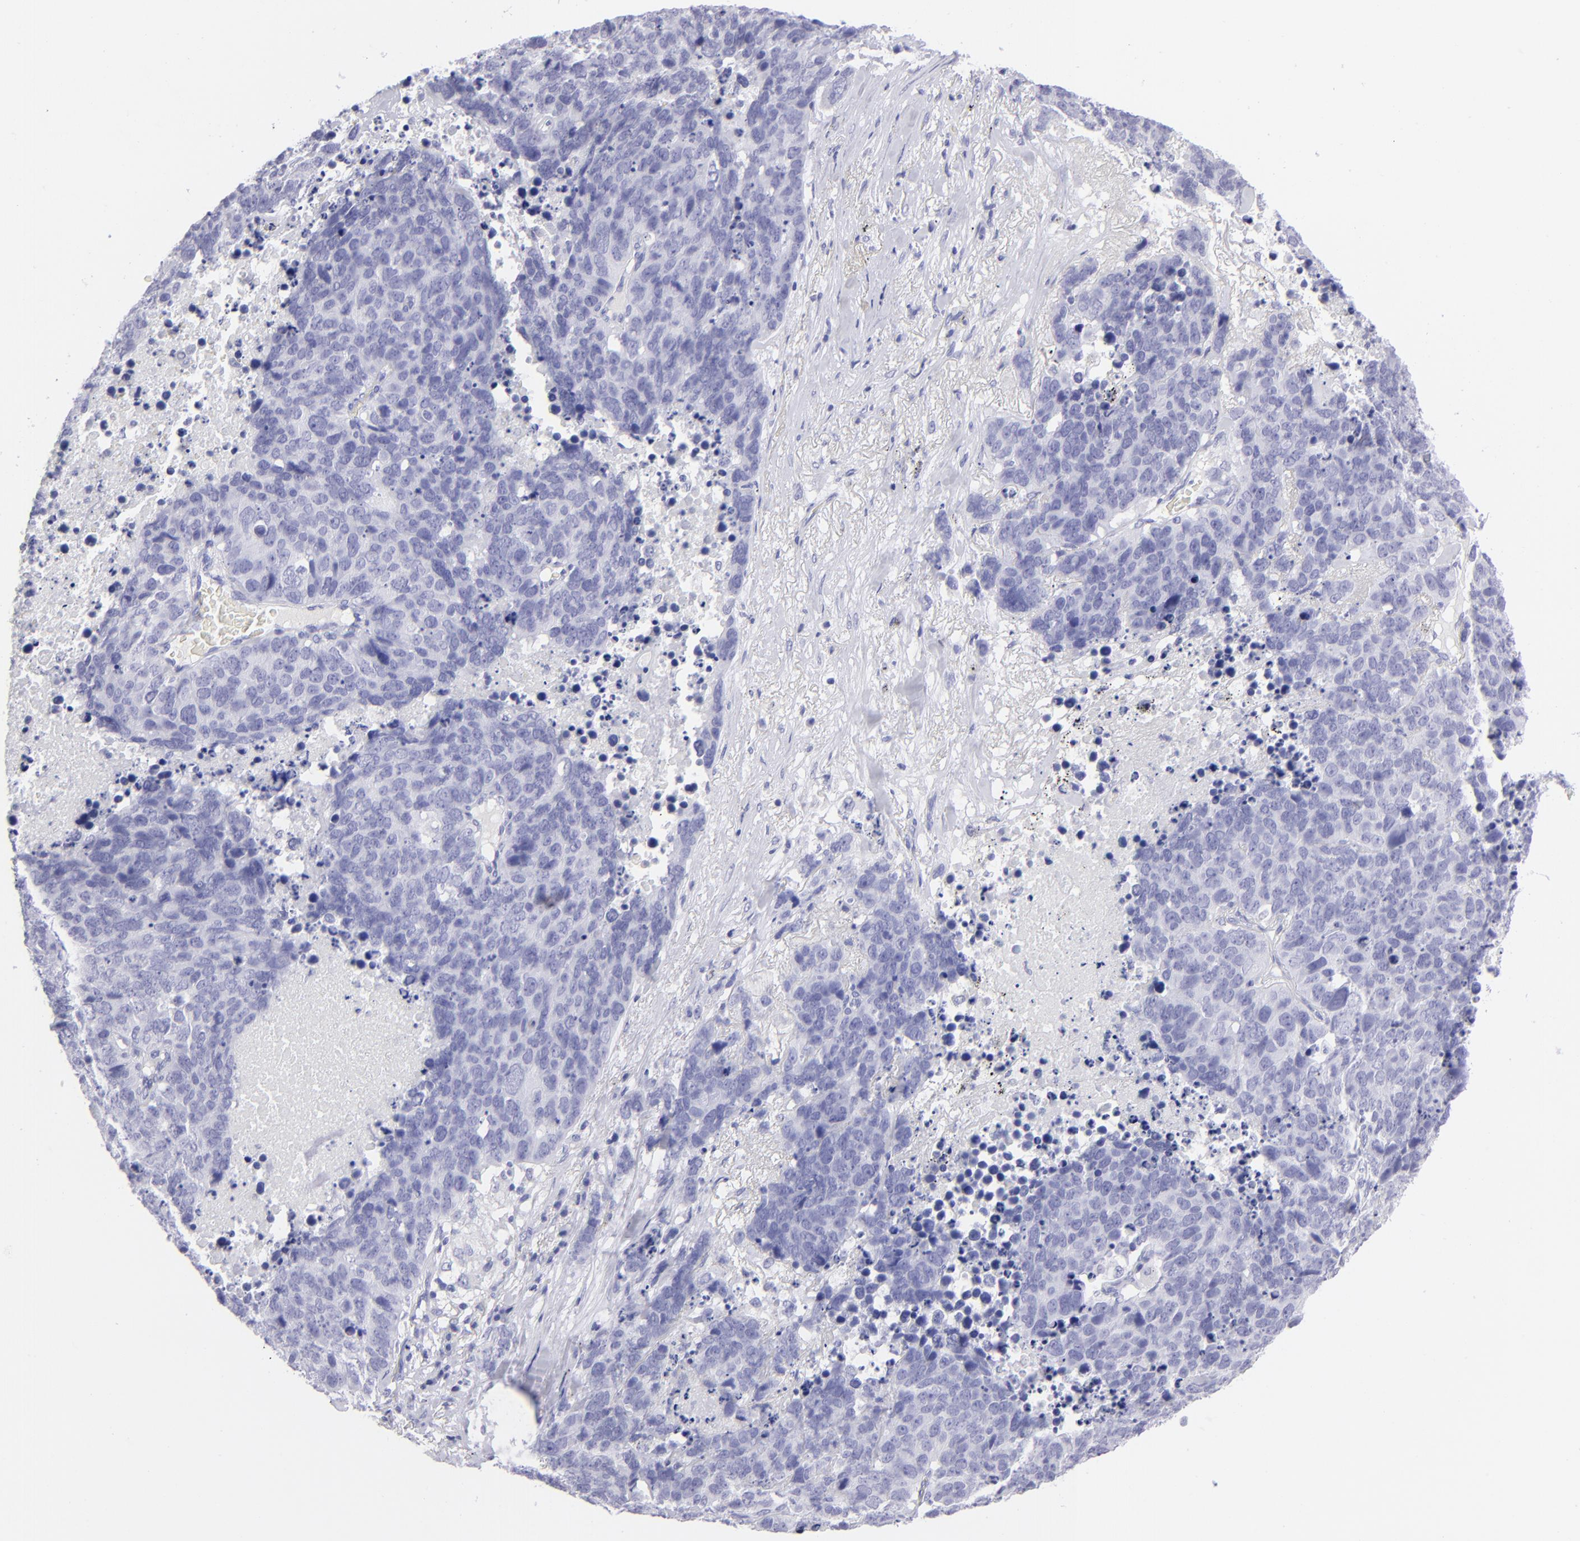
{"staining": {"intensity": "negative", "quantity": "none", "location": "none"}, "tissue": "lung cancer", "cell_type": "Tumor cells", "image_type": "cancer", "snomed": [{"axis": "morphology", "description": "Carcinoid, malignant, NOS"}, {"axis": "topography", "description": "Lung"}], "caption": "Tumor cells are negative for protein expression in human lung cancer (malignant carcinoid). (Immunohistochemistry (ihc), brightfield microscopy, high magnification).", "gene": "SLC1A2", "patient": {"sex": "male", "age": 60}}